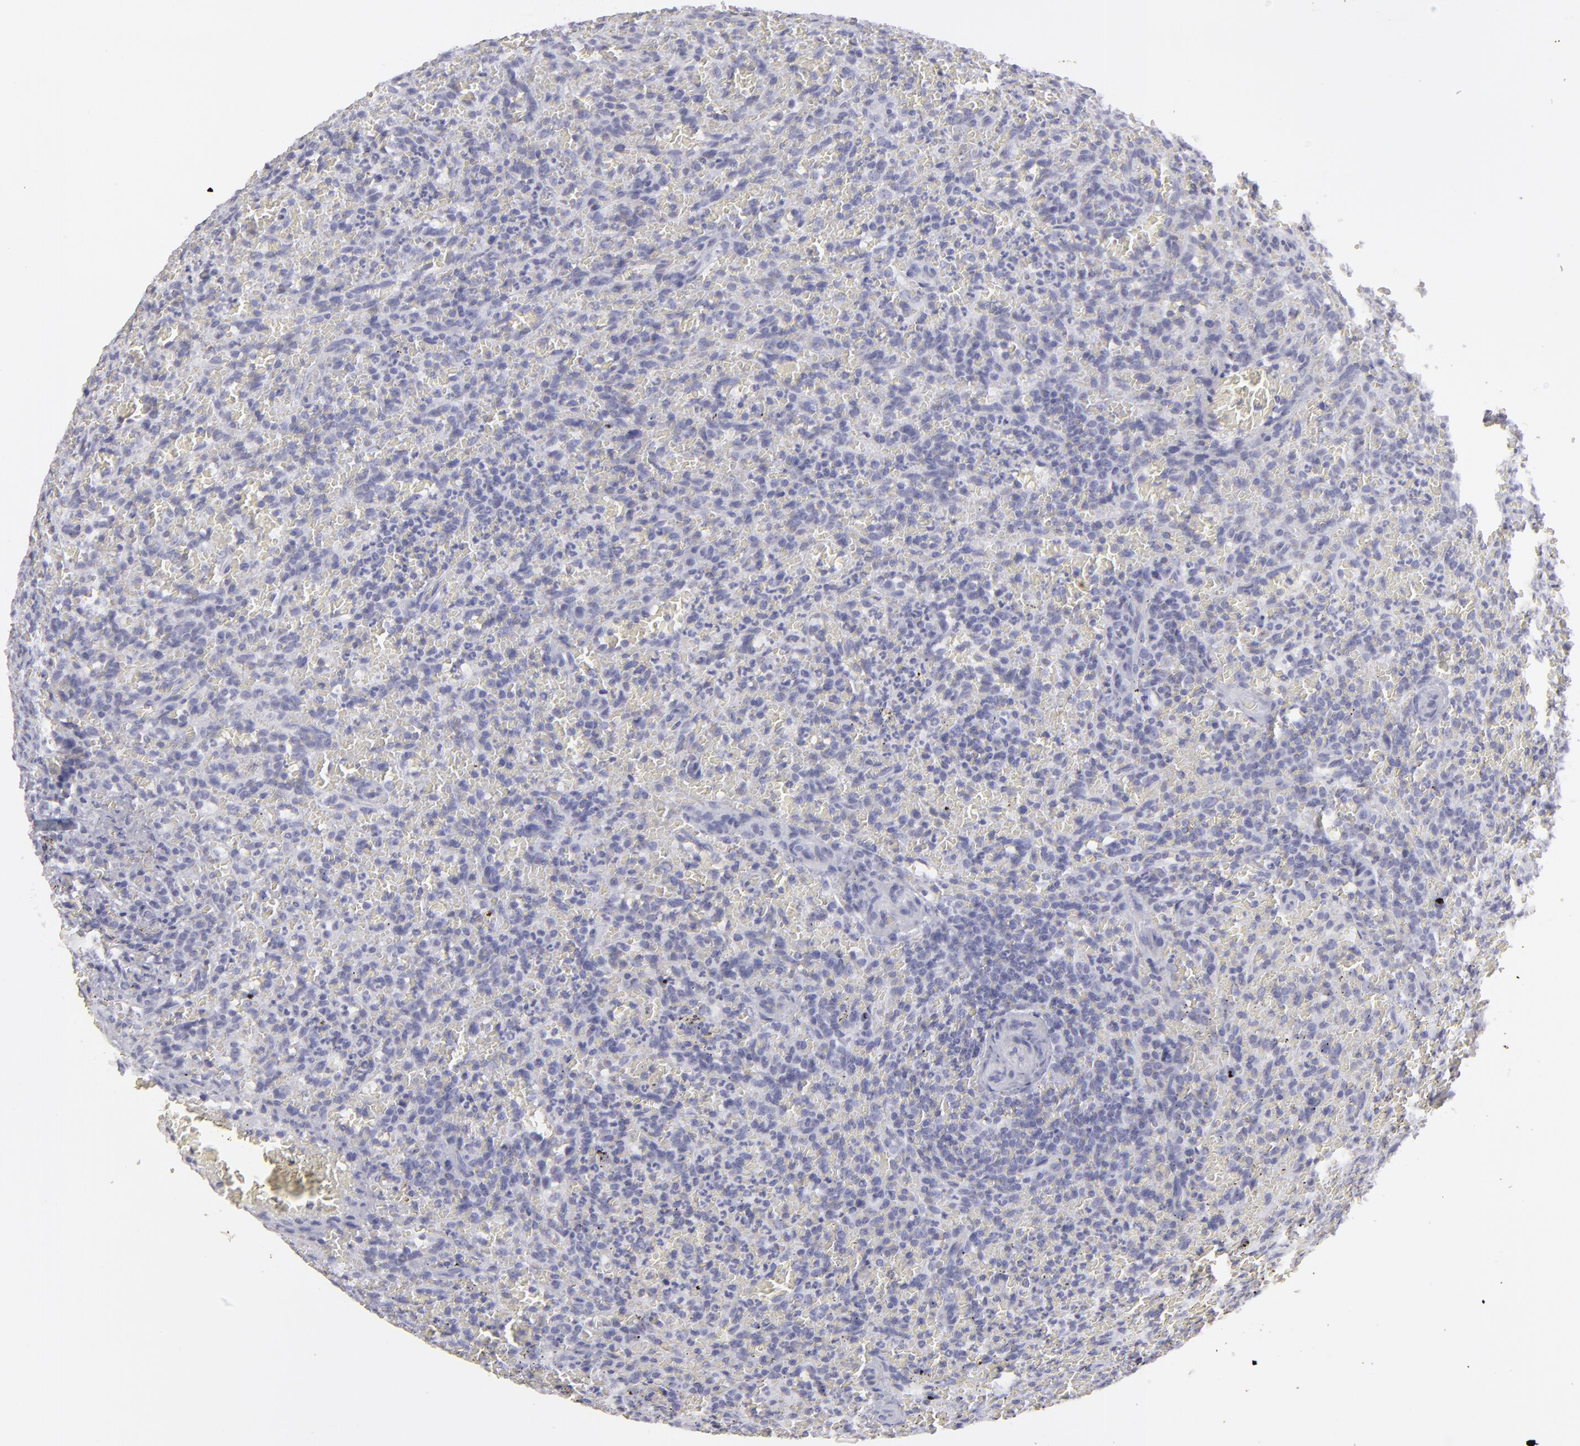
{"staining": {"intensity": "negative", "quantity": "none", "location": "none"}, "tissue": "lymphoma", "cell_type": "Tumor cells", "image_type": "cancer", "snomed": [{"axis": "morphology", "description": "Malignant lymphoma, non-Hodgkin's type, Low grade"}, {"axis": "topography", "description": "Spleen"}], "caption": "Immunohistochemistry of low-grade malignant lymphoma, non-Hodgkin's type shows no expression in tumor cells.", "gene": "KRT1", "patient": {"sex": "female", "age": 64}}